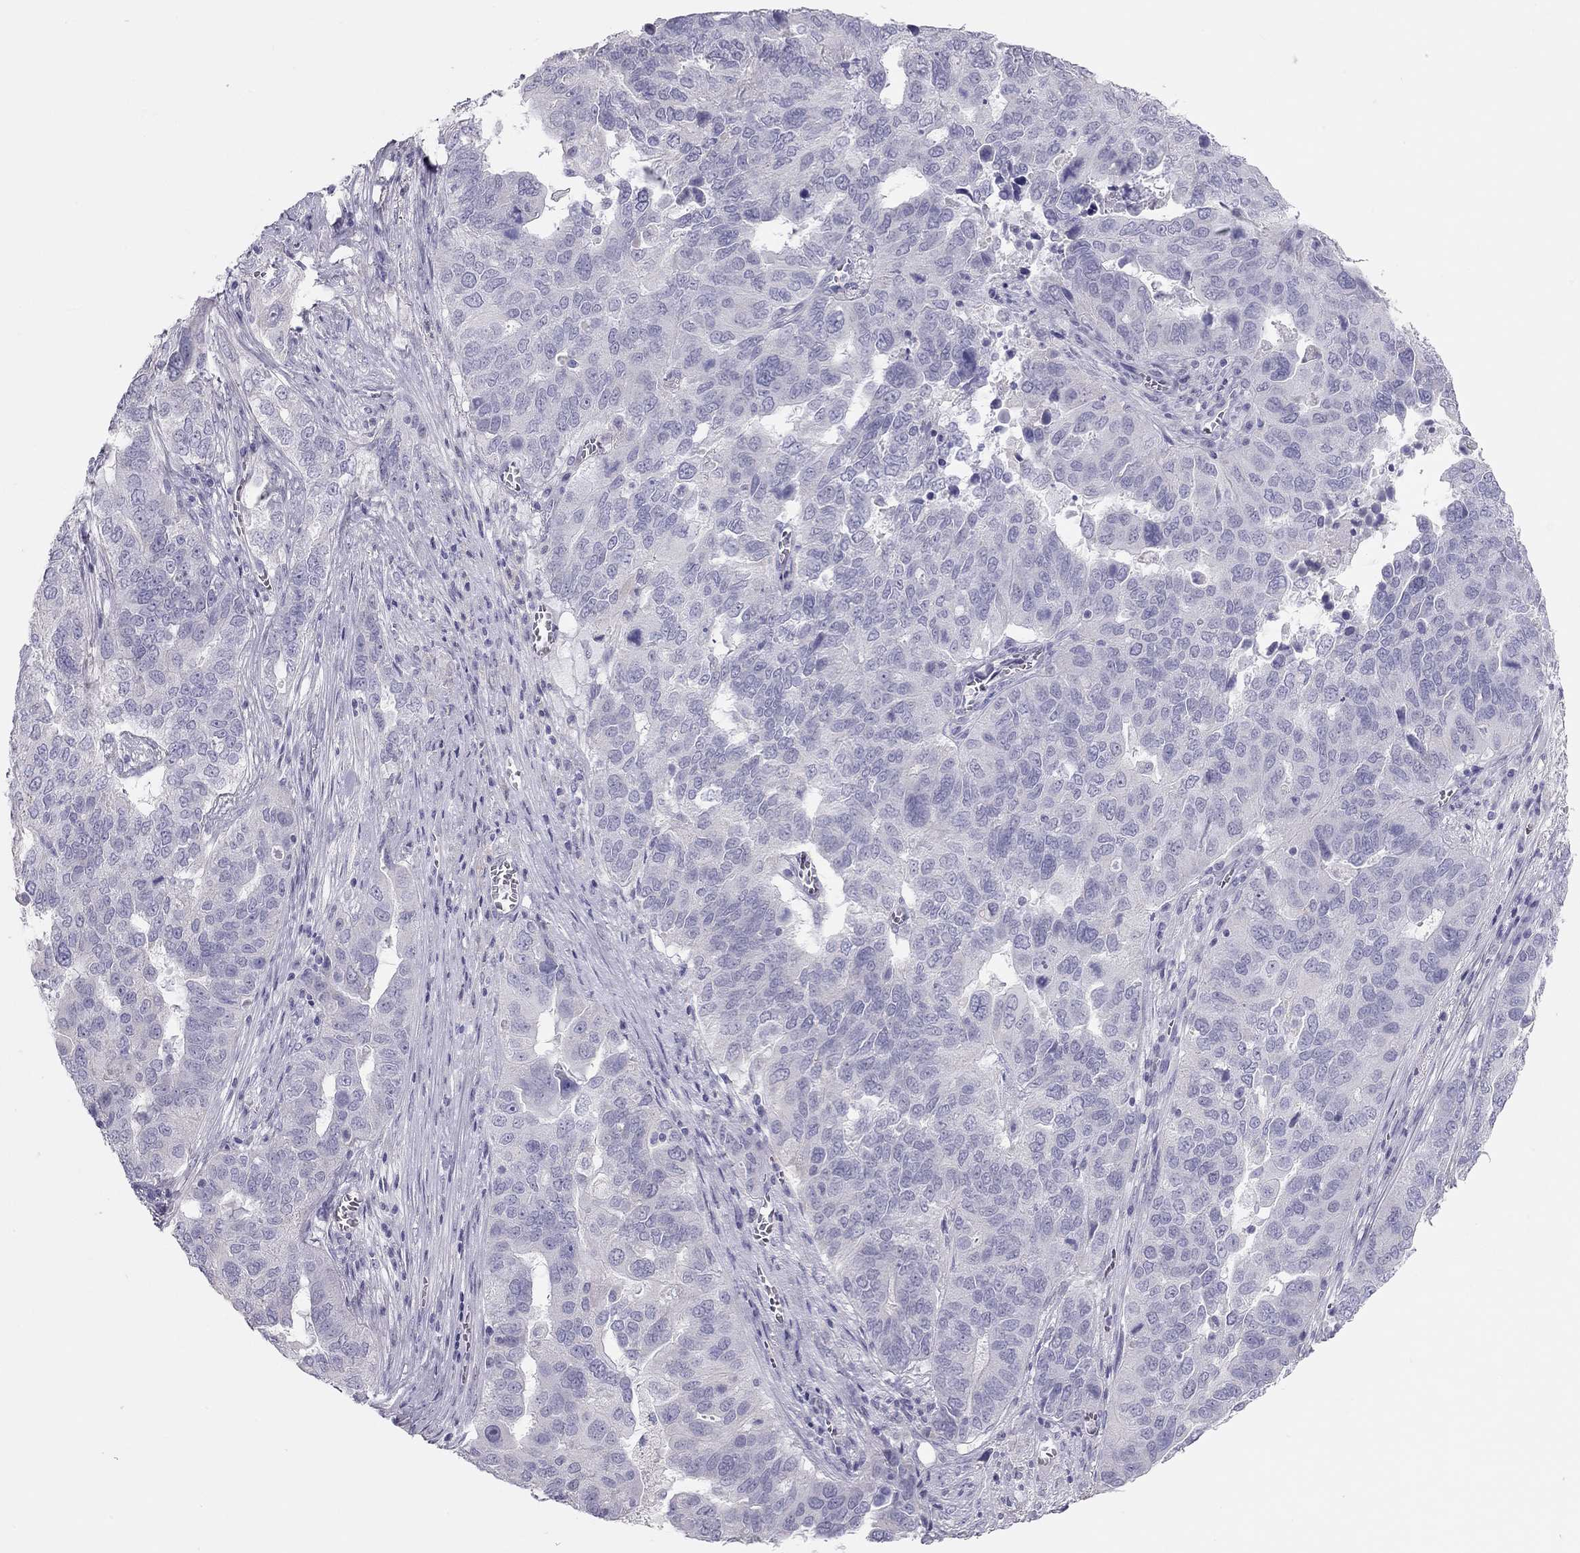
{"staining": {"intensity": "negative", "quantity": "none", "location": "none"}, "tissue": "ovarian cancer", "cell_type": "Tumor cells", "image_type": "cancer", "snomed": [{"axis": "morphology", "description": "Carcinoma, endometroid"}, {"axis": "topography", "description": "Soft tissue"}, {"axis": "topography", "description": "Ovary"}], "caption": "Image shows no significant protein expression in tumor cells of ovarian cancer (endometroid carcinoma).", "gene": "SPATA12", "patient": {"sex": "female", "age": 52}}